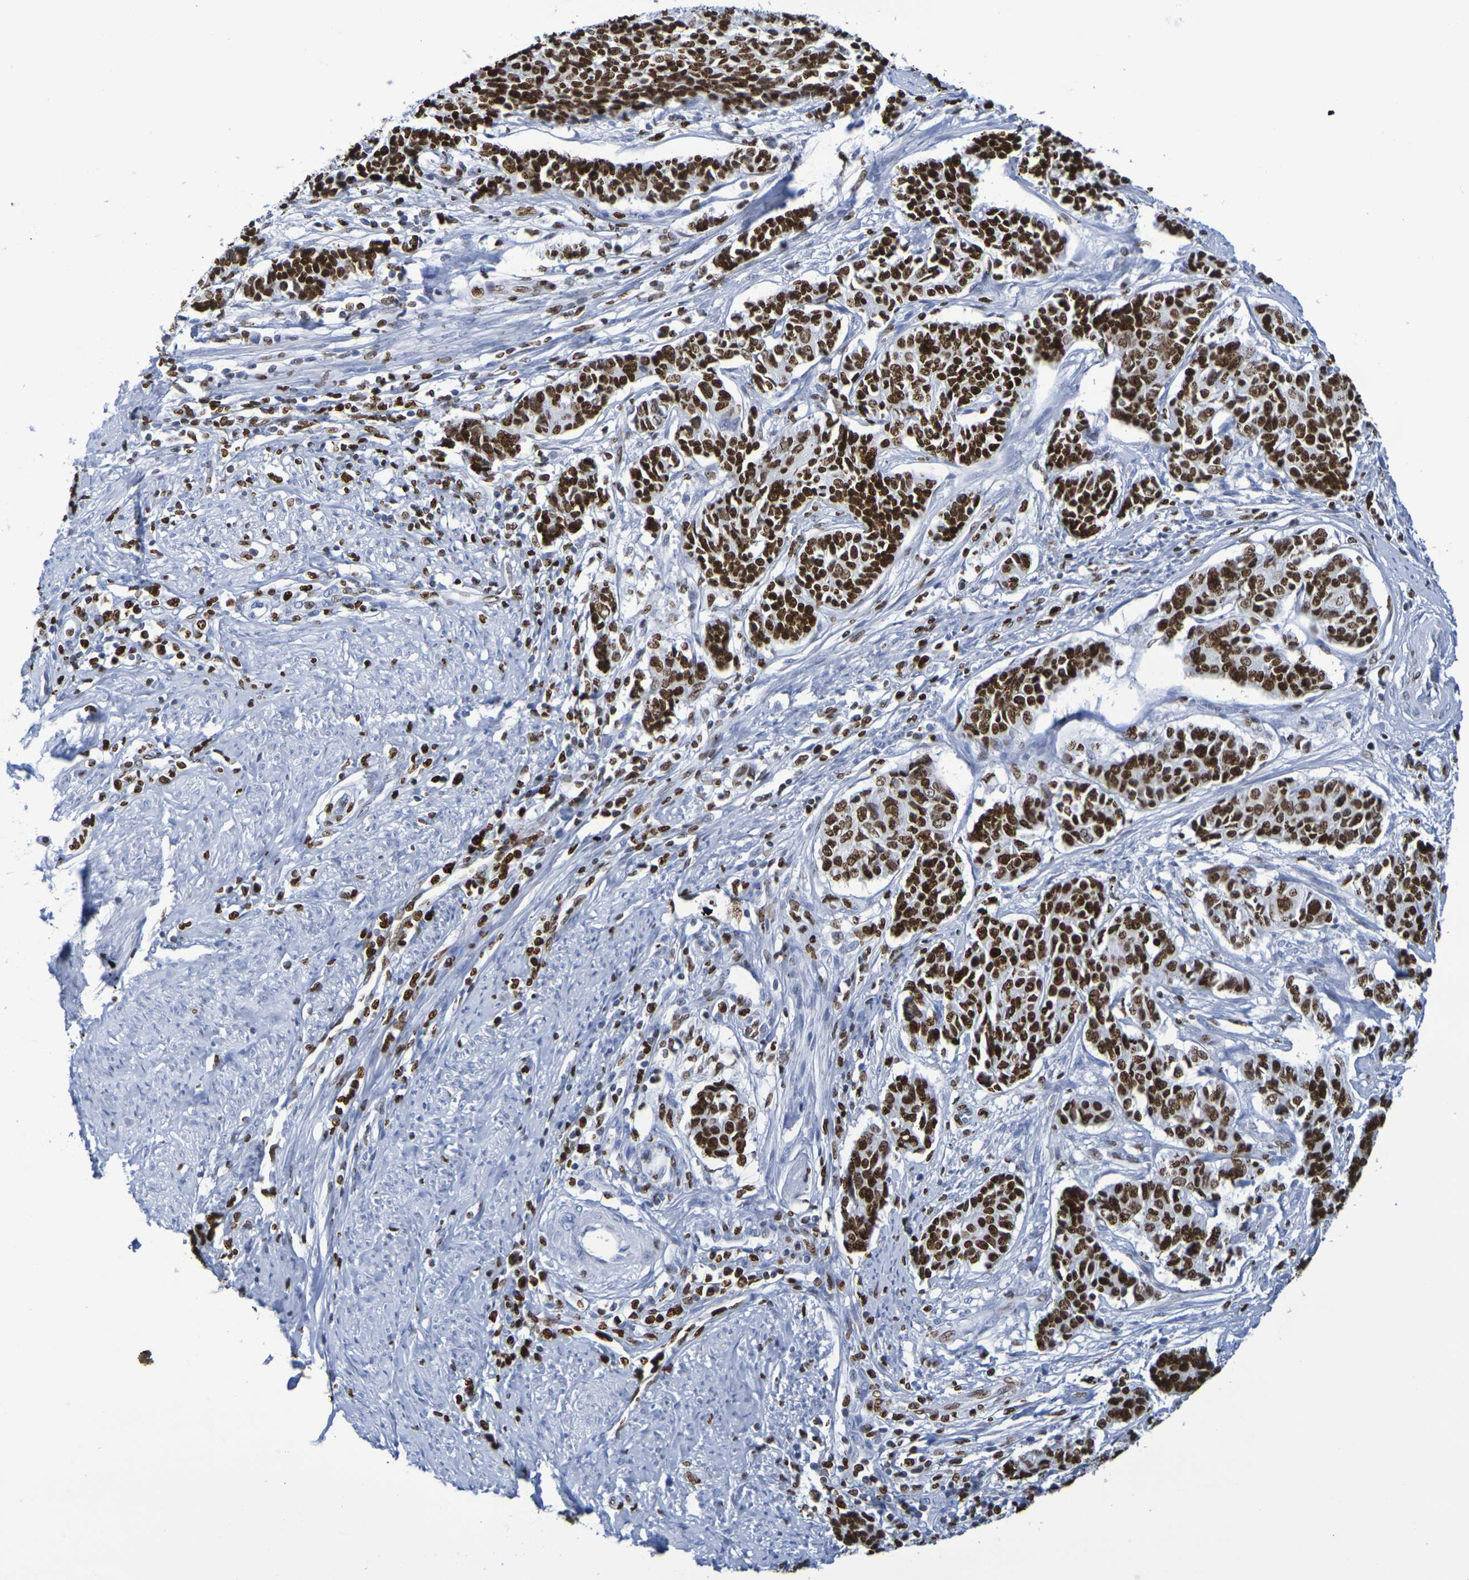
{"staining": {"intensity": "strong", "quantity": ">75%", "location": "nuclear"}, "tissue": "cervical cancer", "cell_type": "Tumor cells", "image_type": "cancer", "snomed": [{"axis": "morphology", "description": "Normal tissue, NOS"}, {"axis": "morphology", "description": "Squamous cell carcinoma, NOS"}, {"axis": "topography", "description": "Cervix"}], "caption": "Human cervical cancer (squamous cell carcinoma) stained with a brown dye displays strong nuclear positive expression in approximately >75% of tumor cells.", "gene": "H1-5", "patient": {"sex": "female", "age": 35}}